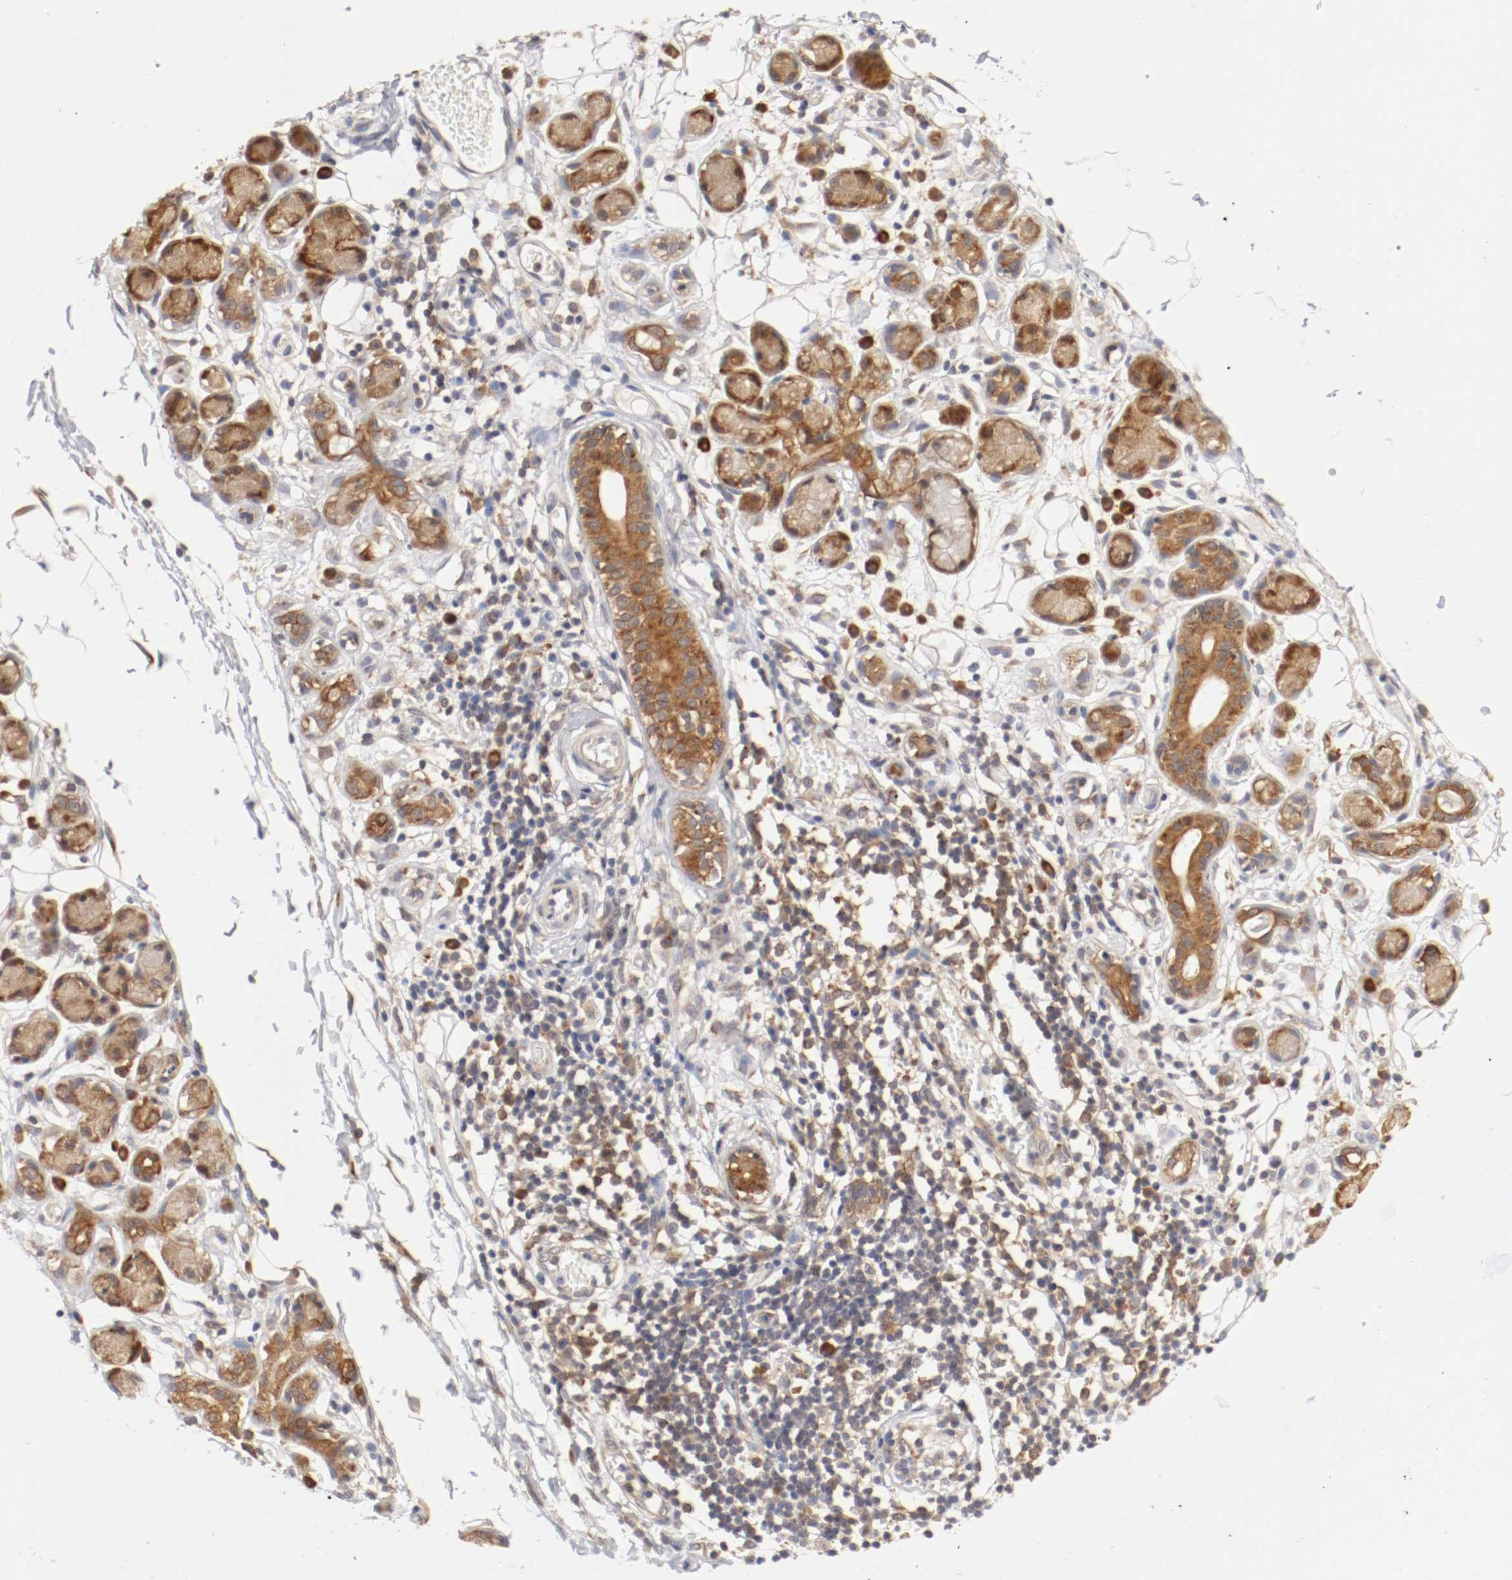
{"staining": {"intensity": "moderate", "quantity": ">75%", "location": "cytoplasmic/membranous"}, "tissue": "soft tissue", "cell_type": "Fibroblasts", "image_type": "normal", "snomed": [{"axis": "morphology", "description": "Normal tissue, NOS"}, {"axis": "morphology", "description": "Inflammation, NOS"}, {"axis": "topography", "description": "Vascular tissue"}, {"axis": "topography", "description": "Salivary gland"}], "caption": "This is a histology image of immunohistochemistry staining of unremarkable soft tissue, which shows moderate positivity in the cytoplasmic/membranous of fibroblasts.", "gene": "FKBP3", "patient": {"sex": "female", "age": 75}}